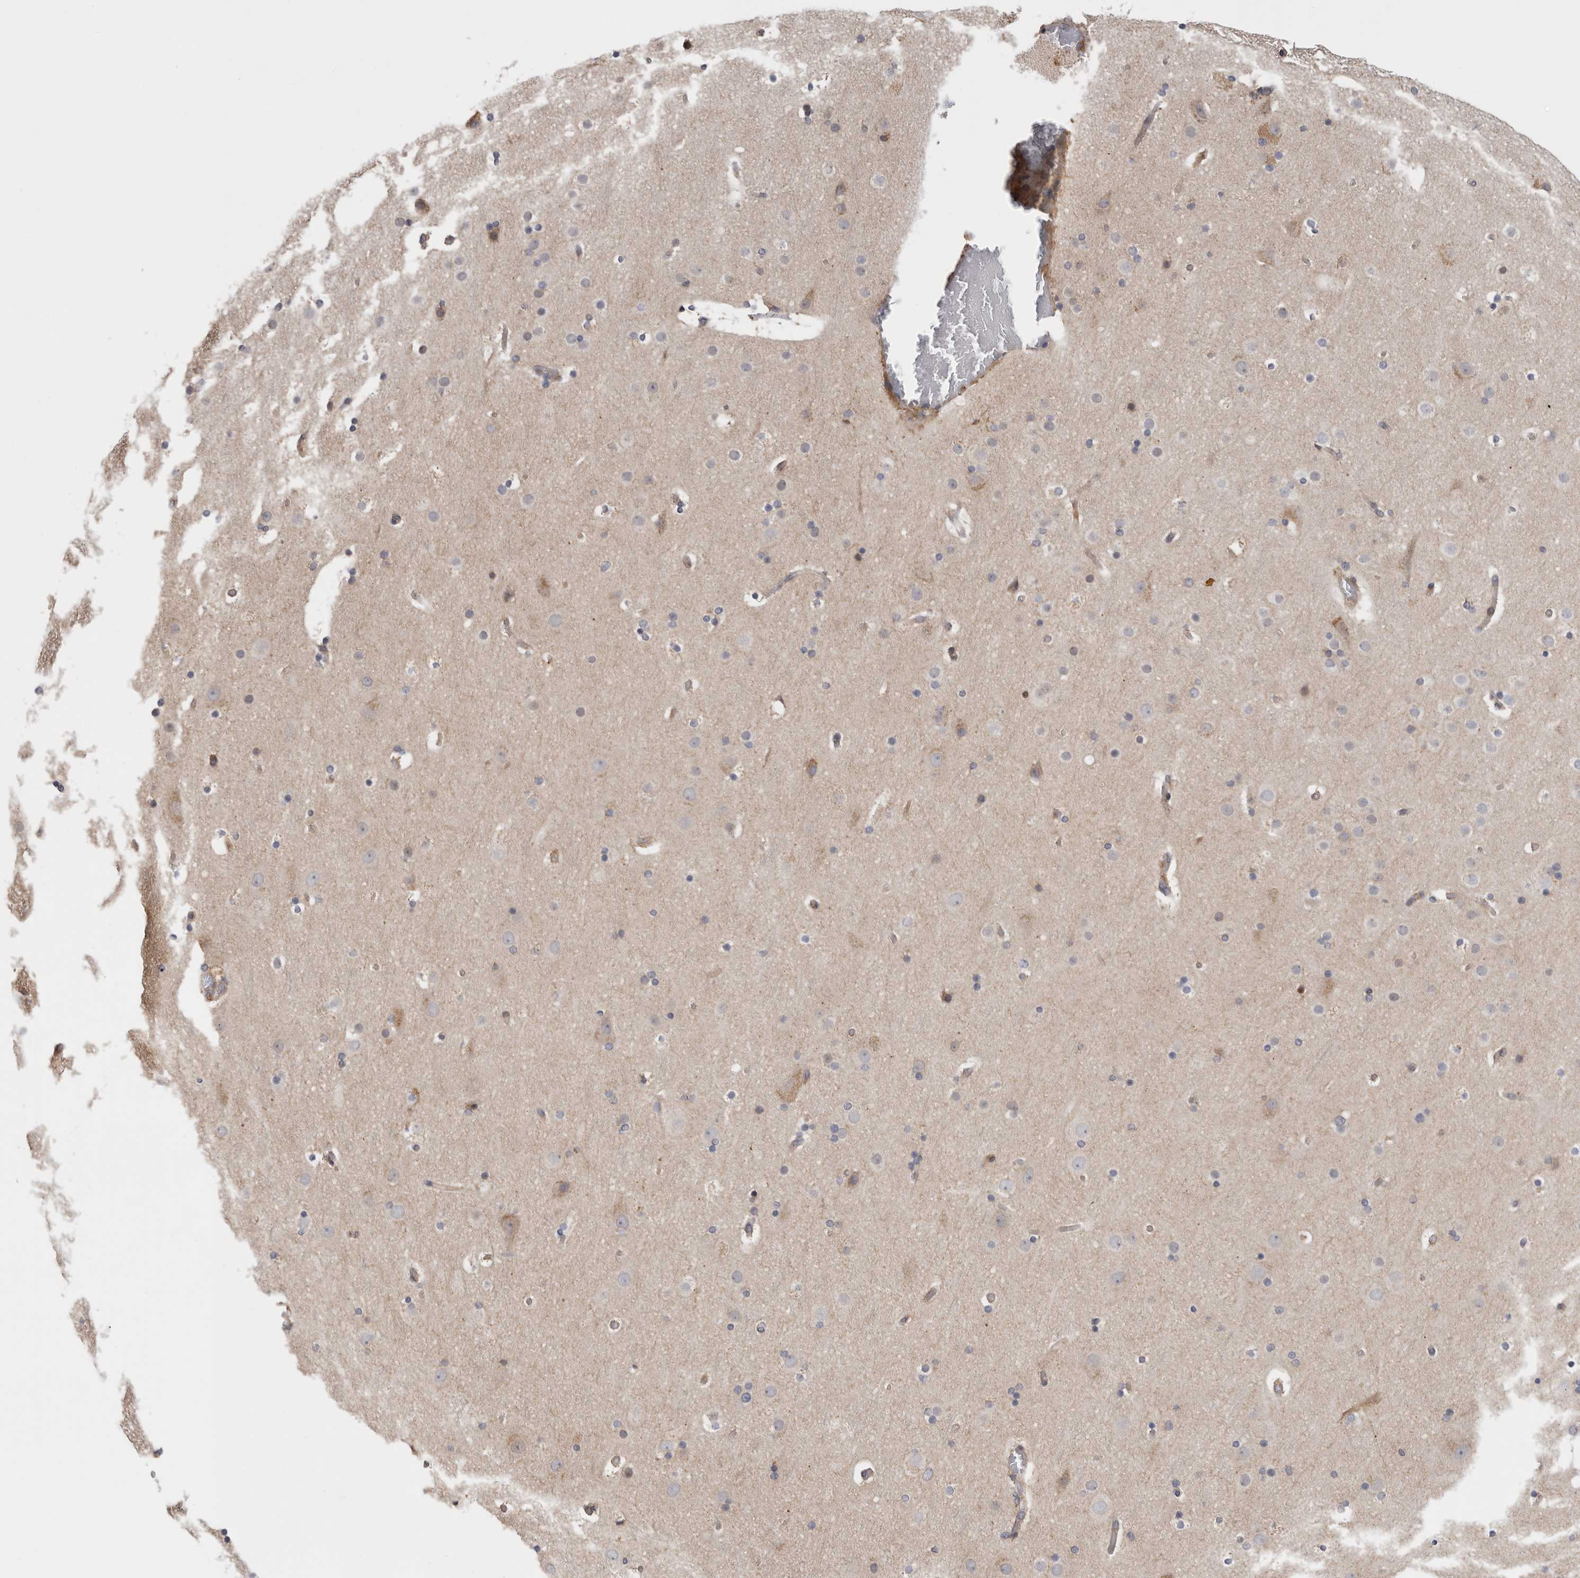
{"staining": {"intensity": "negative", "quantity": "none", "location": "none"}, "tissue": "cerebral cortex", "cell_type": "Endothelial cells", "image_type": "normal", "snomed": [{"axis": "morphology", "description": "Normal tissue, NOS"}, {"axis": "topography", "description": "Cerebral cortex"}], "caption": "An immunohistochemistry (IHC) image of unremarkable cerebral cortex is shown. There is no staining in endothelial cells of cerebral cortex.", "gene": "GRIK2", "patient": {"sex": "male", "age": 57}}